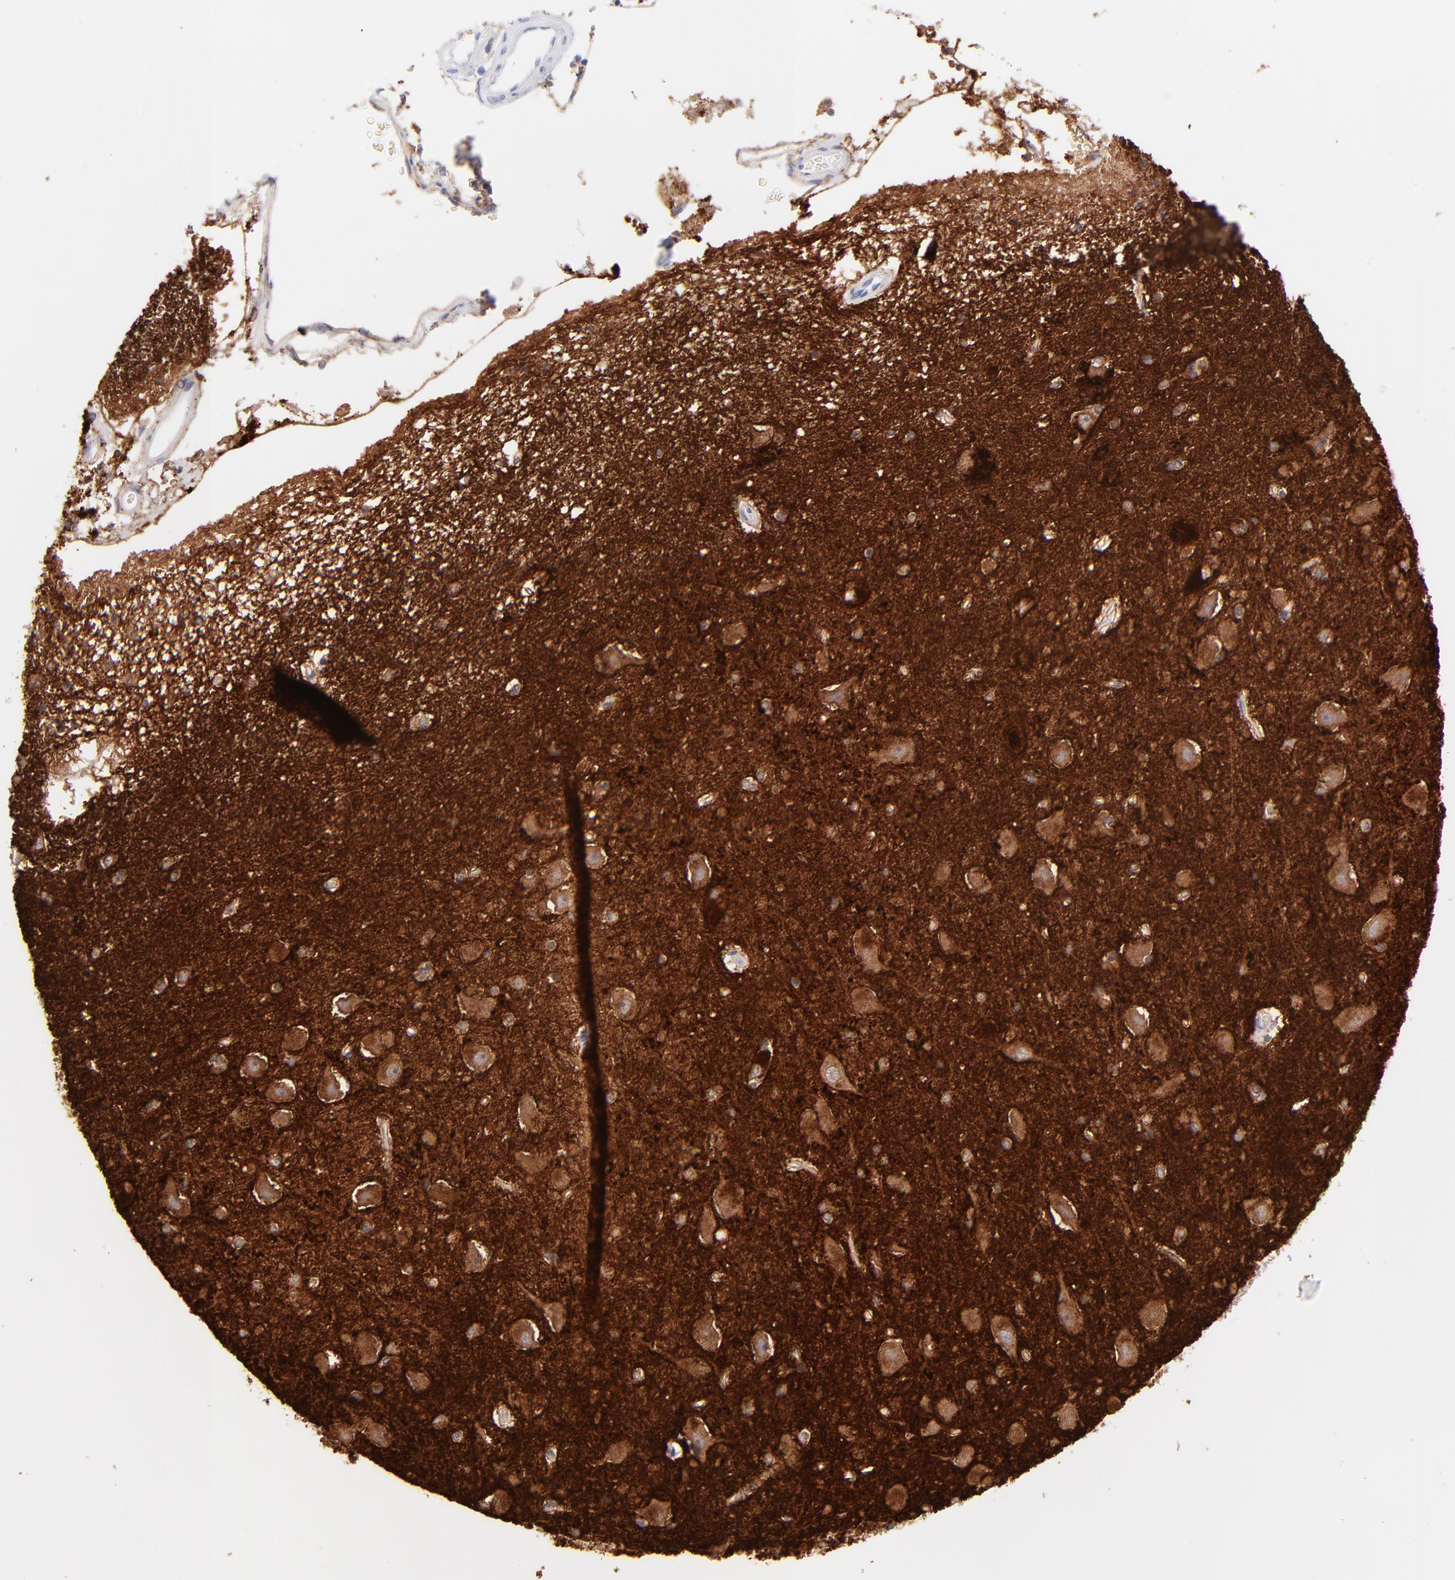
{"staining": {"intensity": "moderate", "quantity": "25%-75%", "location": "cytoplasmic/membranous"}, "tissue": "hippocampus", "cell_type": "Glial cells", "image_type": "normal", "snomed": [{"axis": "morphology", "description": "Normal tissue, NOS"}, {"axis": "topography", "description": "Hippocampus"}], "caption": "Hippocampus stained for a protein (brown) reveals moderate cytoplasmic/membranous positive expression in approximately 25%-75% of glial cells.", "gene": "RAB3A", "patient": {"sex": "female", "age": 54}}